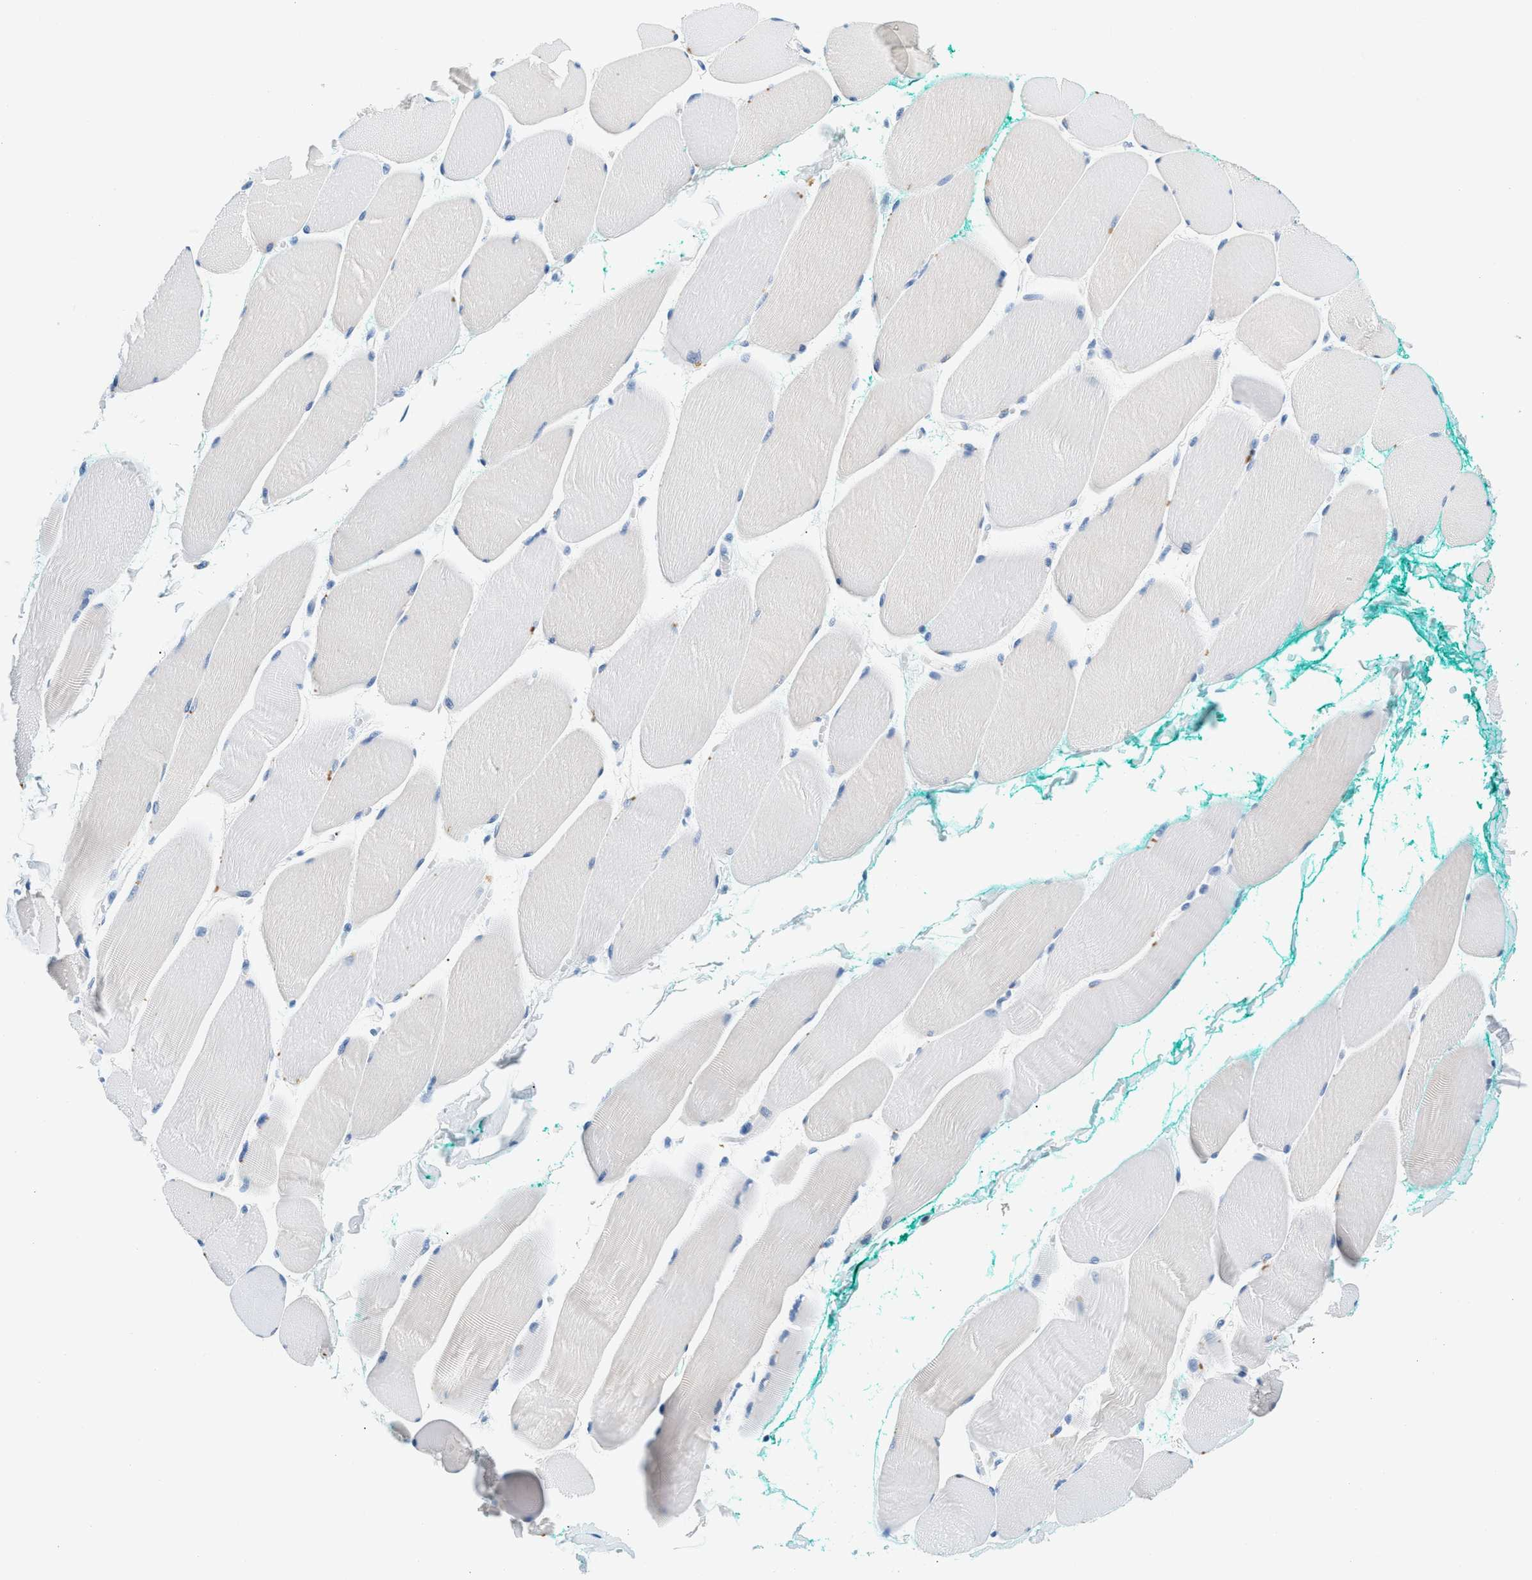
{"staining": {"intensity": "negative", "quantity": "none", "location": "none"}, "tissue": "skeletal muscle", "cell_type": "Myocytes", "image_type": "normal", "snomed": [{"axis": "morphology", "description": "Normal tissue, NOS"}, {"axis": "morphology", "description": "Squamous cell carcinoma, NOS"}, {"axis": "topography", "description": "Skeletal muscle"}], "caption": "An IHC photomicrograph of unremarkable skeletal muscle is shown. There is no staining in myocytes of skeletal muscle.", "gene": "STXBP2", "patient": {"sex": "male", "age": 51}}